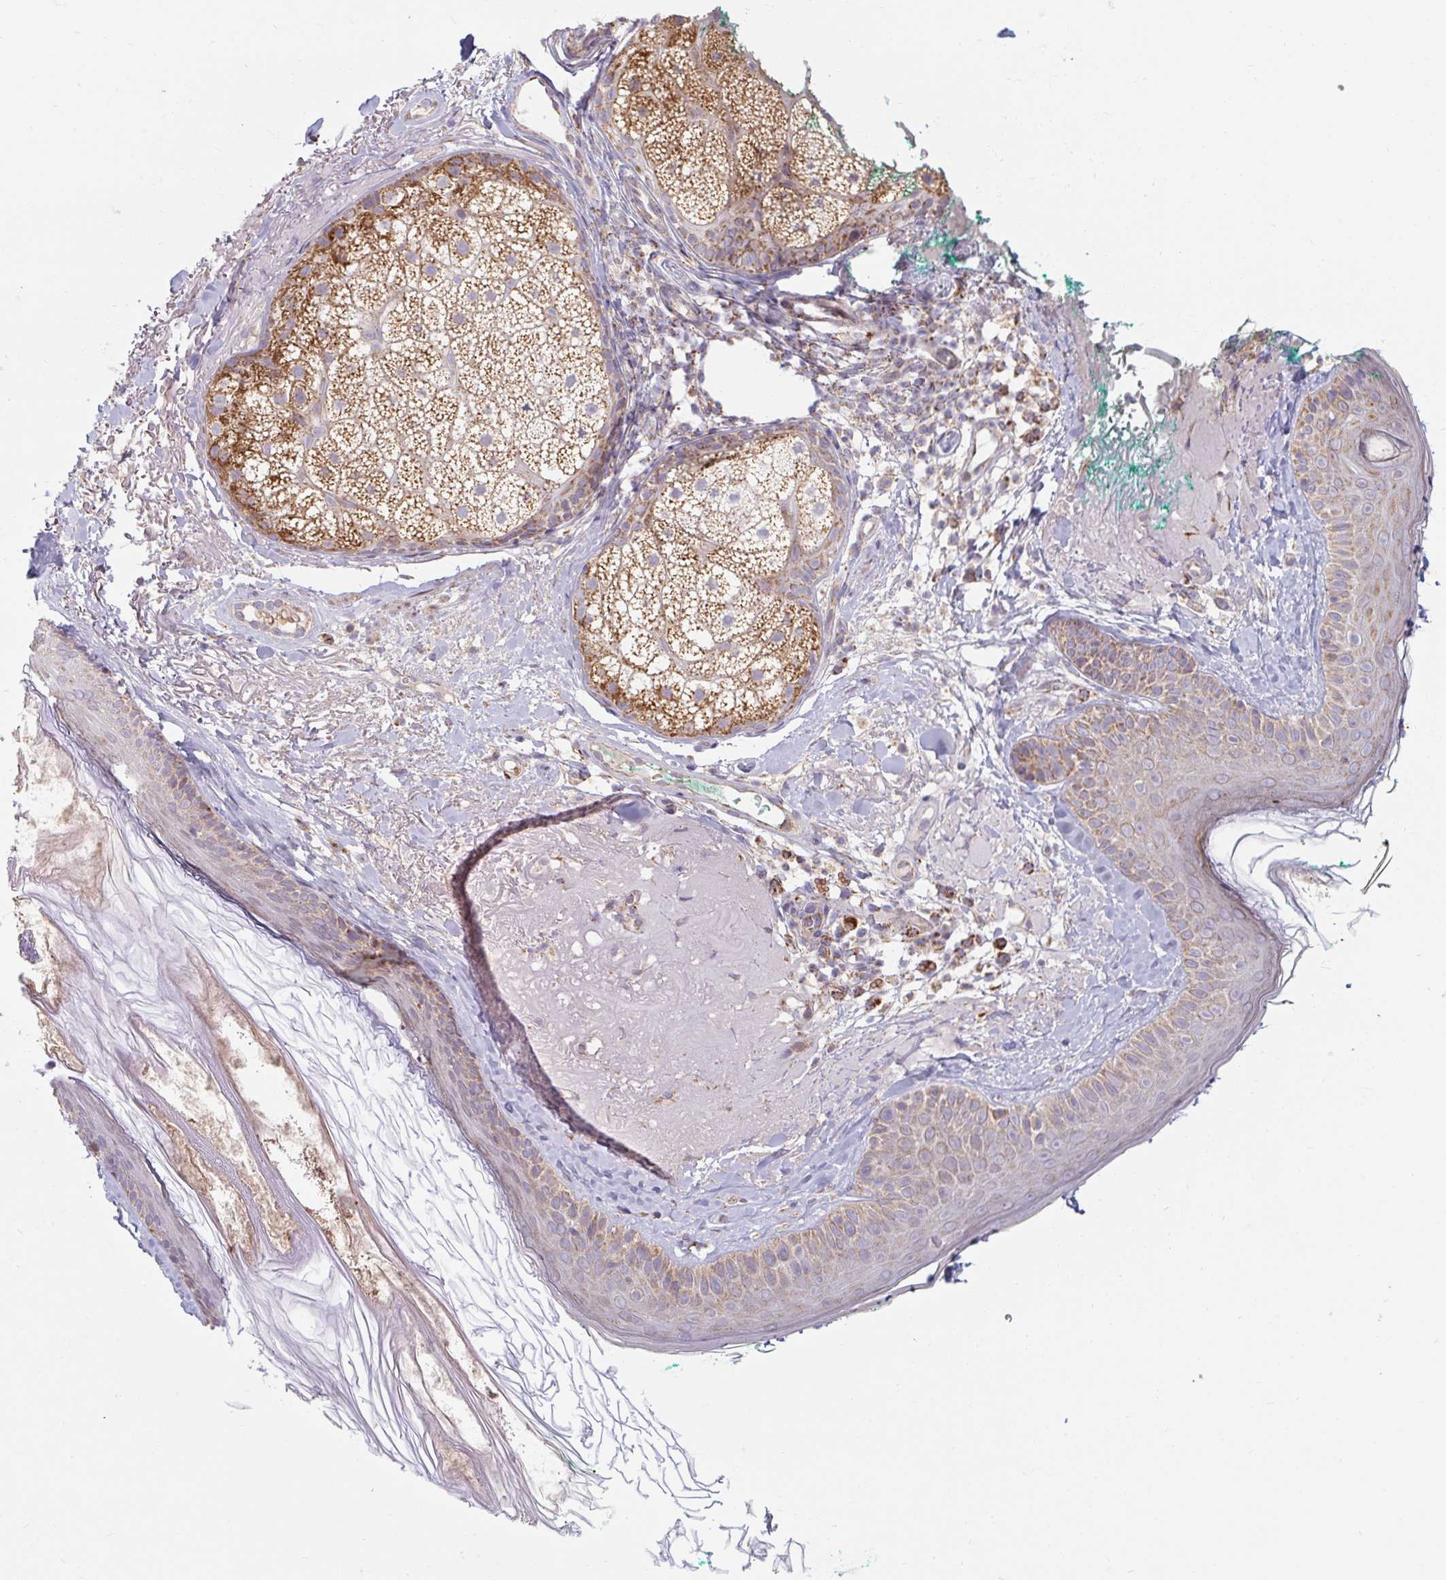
{"staining": {"intensity": "negative", "quantity": "none", "location": "none"}, "tissue": "skin", "cell_type": "Fibroblasts", "image_type": "normal", "snomed": [{"axis": "morphology", "description": "Normal tissue, NOS"}, {"axis": "topography", "description": "Skin"}], "caption": "There is no significant staining in fibroblasts of skin. Brightfield microscopy of immunohistochemistry stained with DAB (brown) and hematoxylin (blue), captured at high magnification.", "gene": "SKP2", "patient": {"sex": "male", "age": 73}}